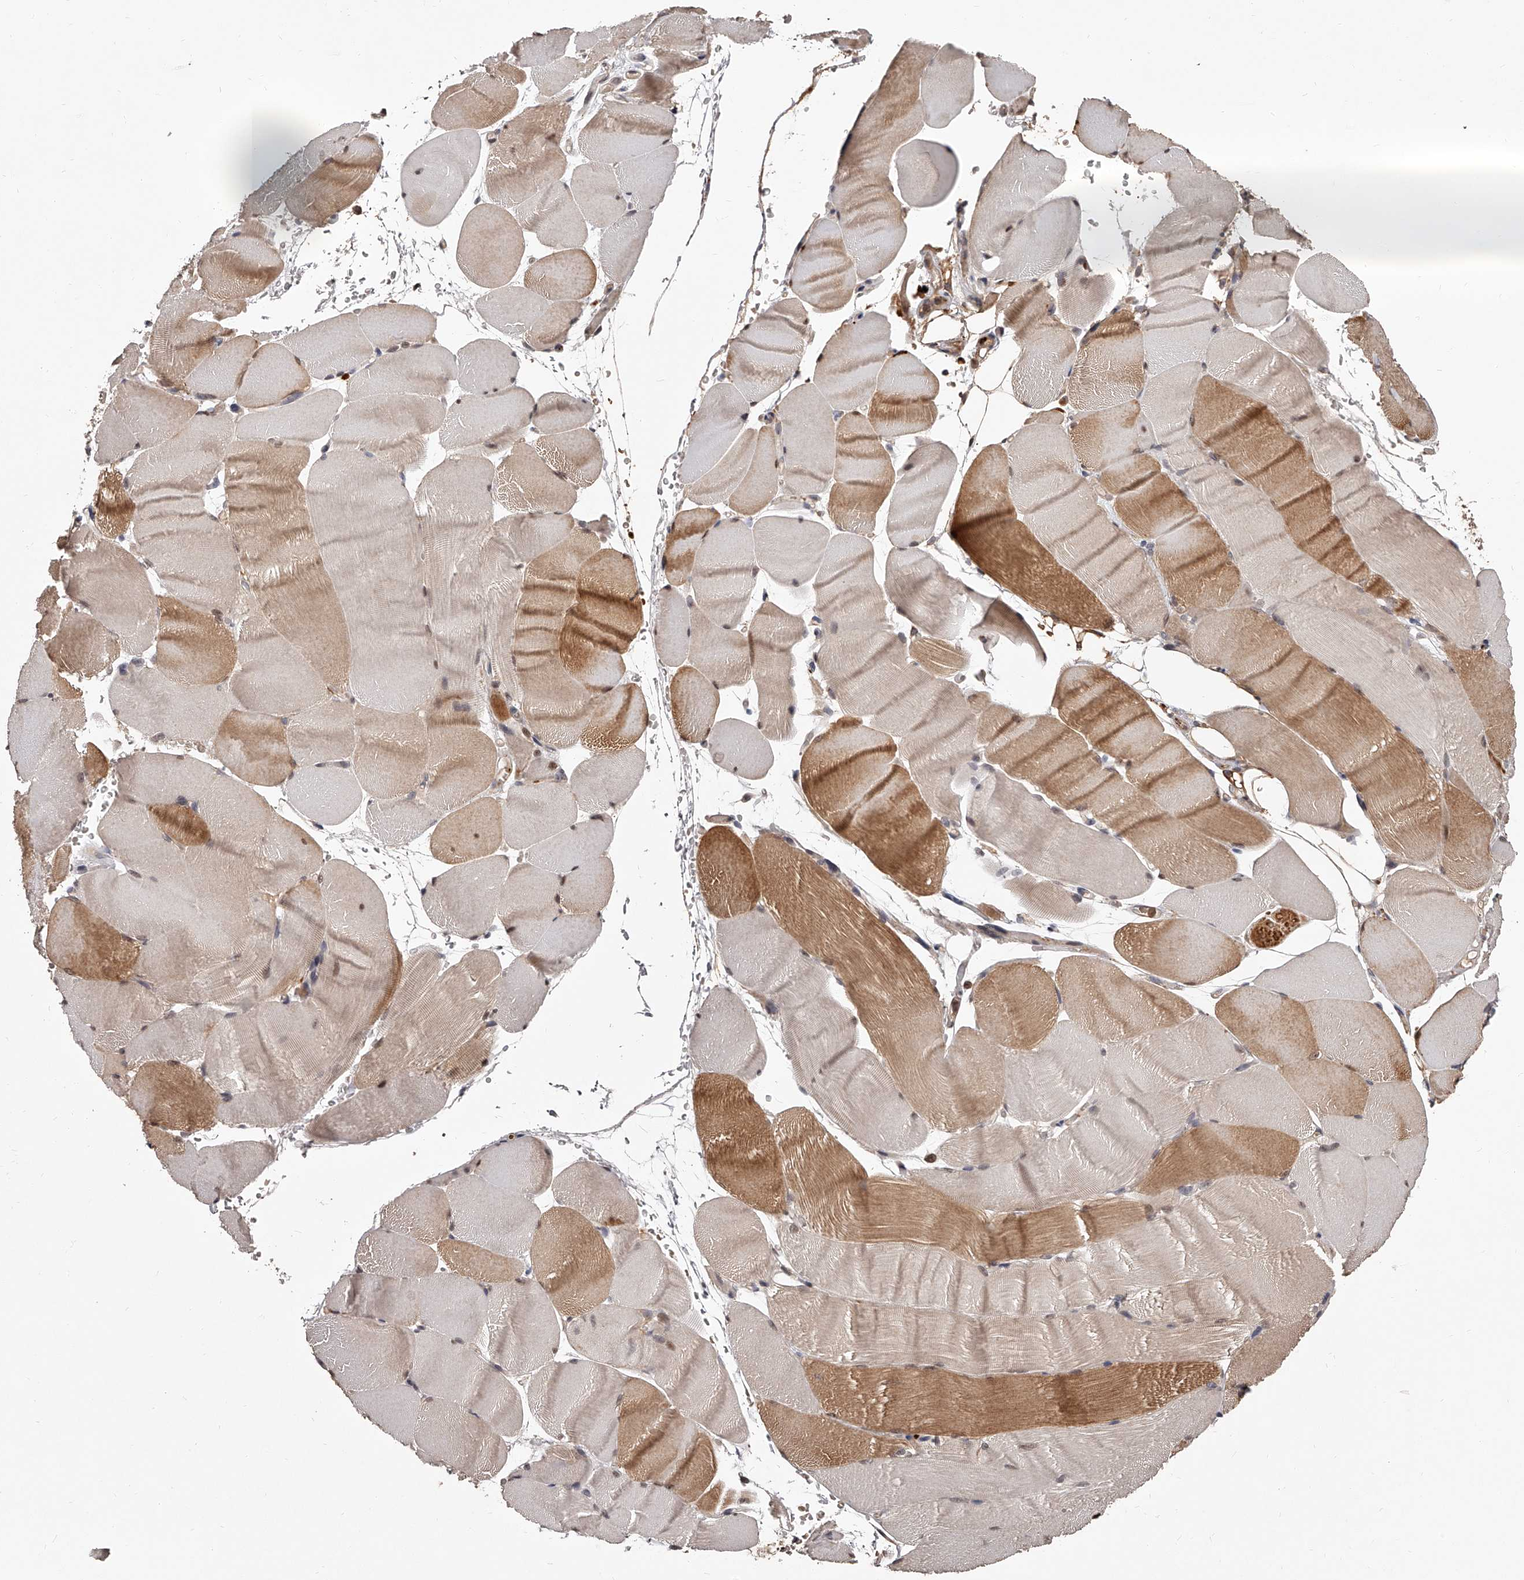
{"staining": {"intensity": "moderate", "quantity": ">75%", "location": "cytoplasmic/membranous,nuclear"}, "tissue": "skeletal muscle", "cell_type": "Myocytes", "image_type": "normal", "snomed": [{"axis": "morphology", "description": "Normal tissue, NOS"}, {"axis": "topography", "description": "Skeletal muscle"}, {"axis": "topography", "description": "Parathyroid gland"}], "caption": "The immunohistochemical stain labels moderate cytoplasmic/membranous,nuclear positivity in myocytes of benign skeletal muscle. (Stains: DAB in brown, nuclei in blue, Microscopy: brightfield microscopy at high magnification).", "gene": "URGCP", "patient": {"sex": "female", "age": 37}}